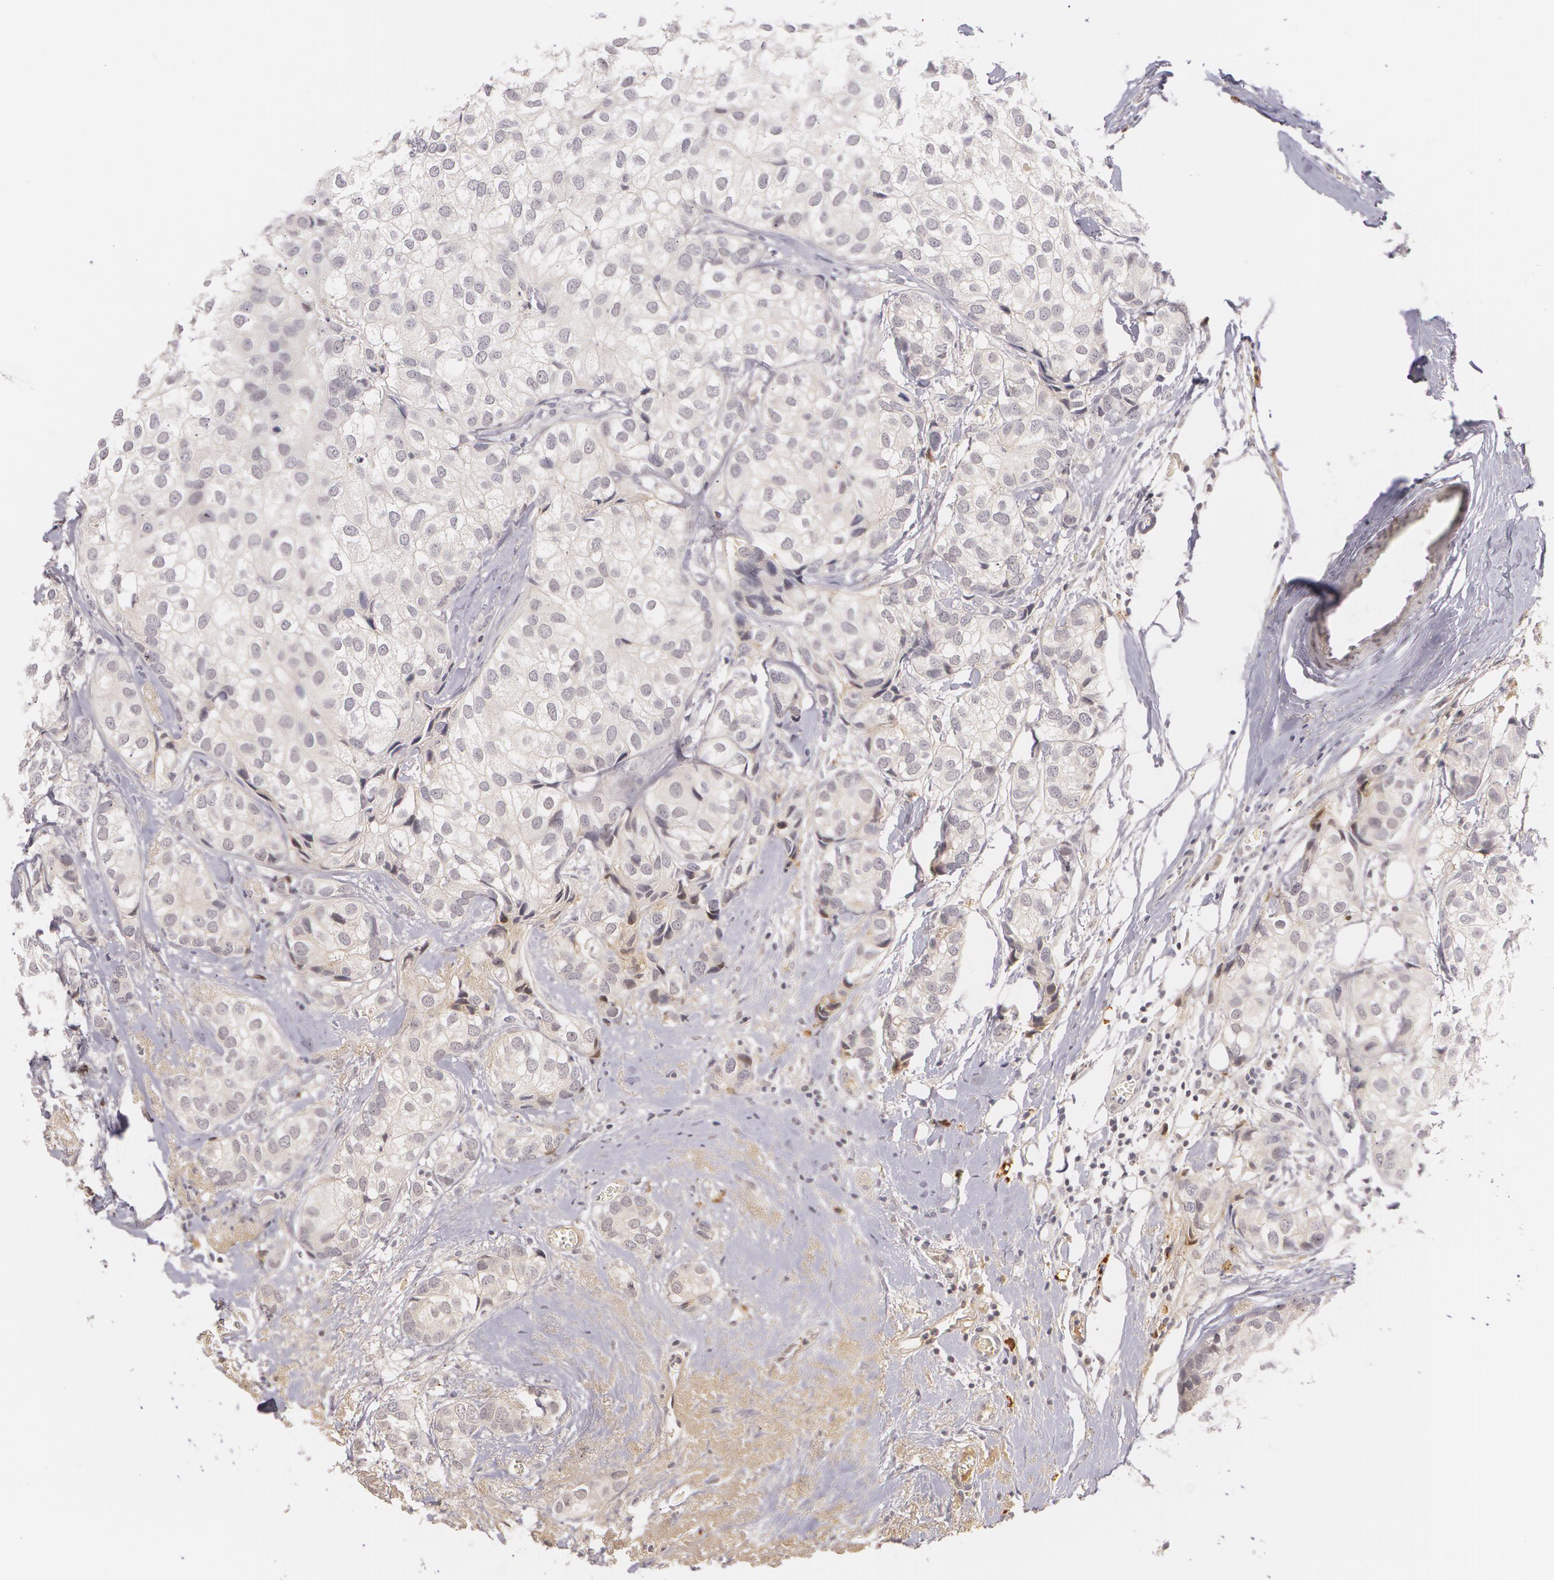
{"staining": {"intensity": "negative", "quantity": "none", "location": "none"}, "tissue": "breast cancer", "cell_type": "Tumor cells", "image_type": "cancer", "snomed": [{"axis": "morphology", "description": "Duct carcinoma"}, {"axis": "topography", "description": "Breast"}], "caption": "Image shows no significant protein staining in tumor cells of breast infiltrating ductal carcinoma.", "gene": "LBP", "patient": {"sex": "female", "age": 68}}